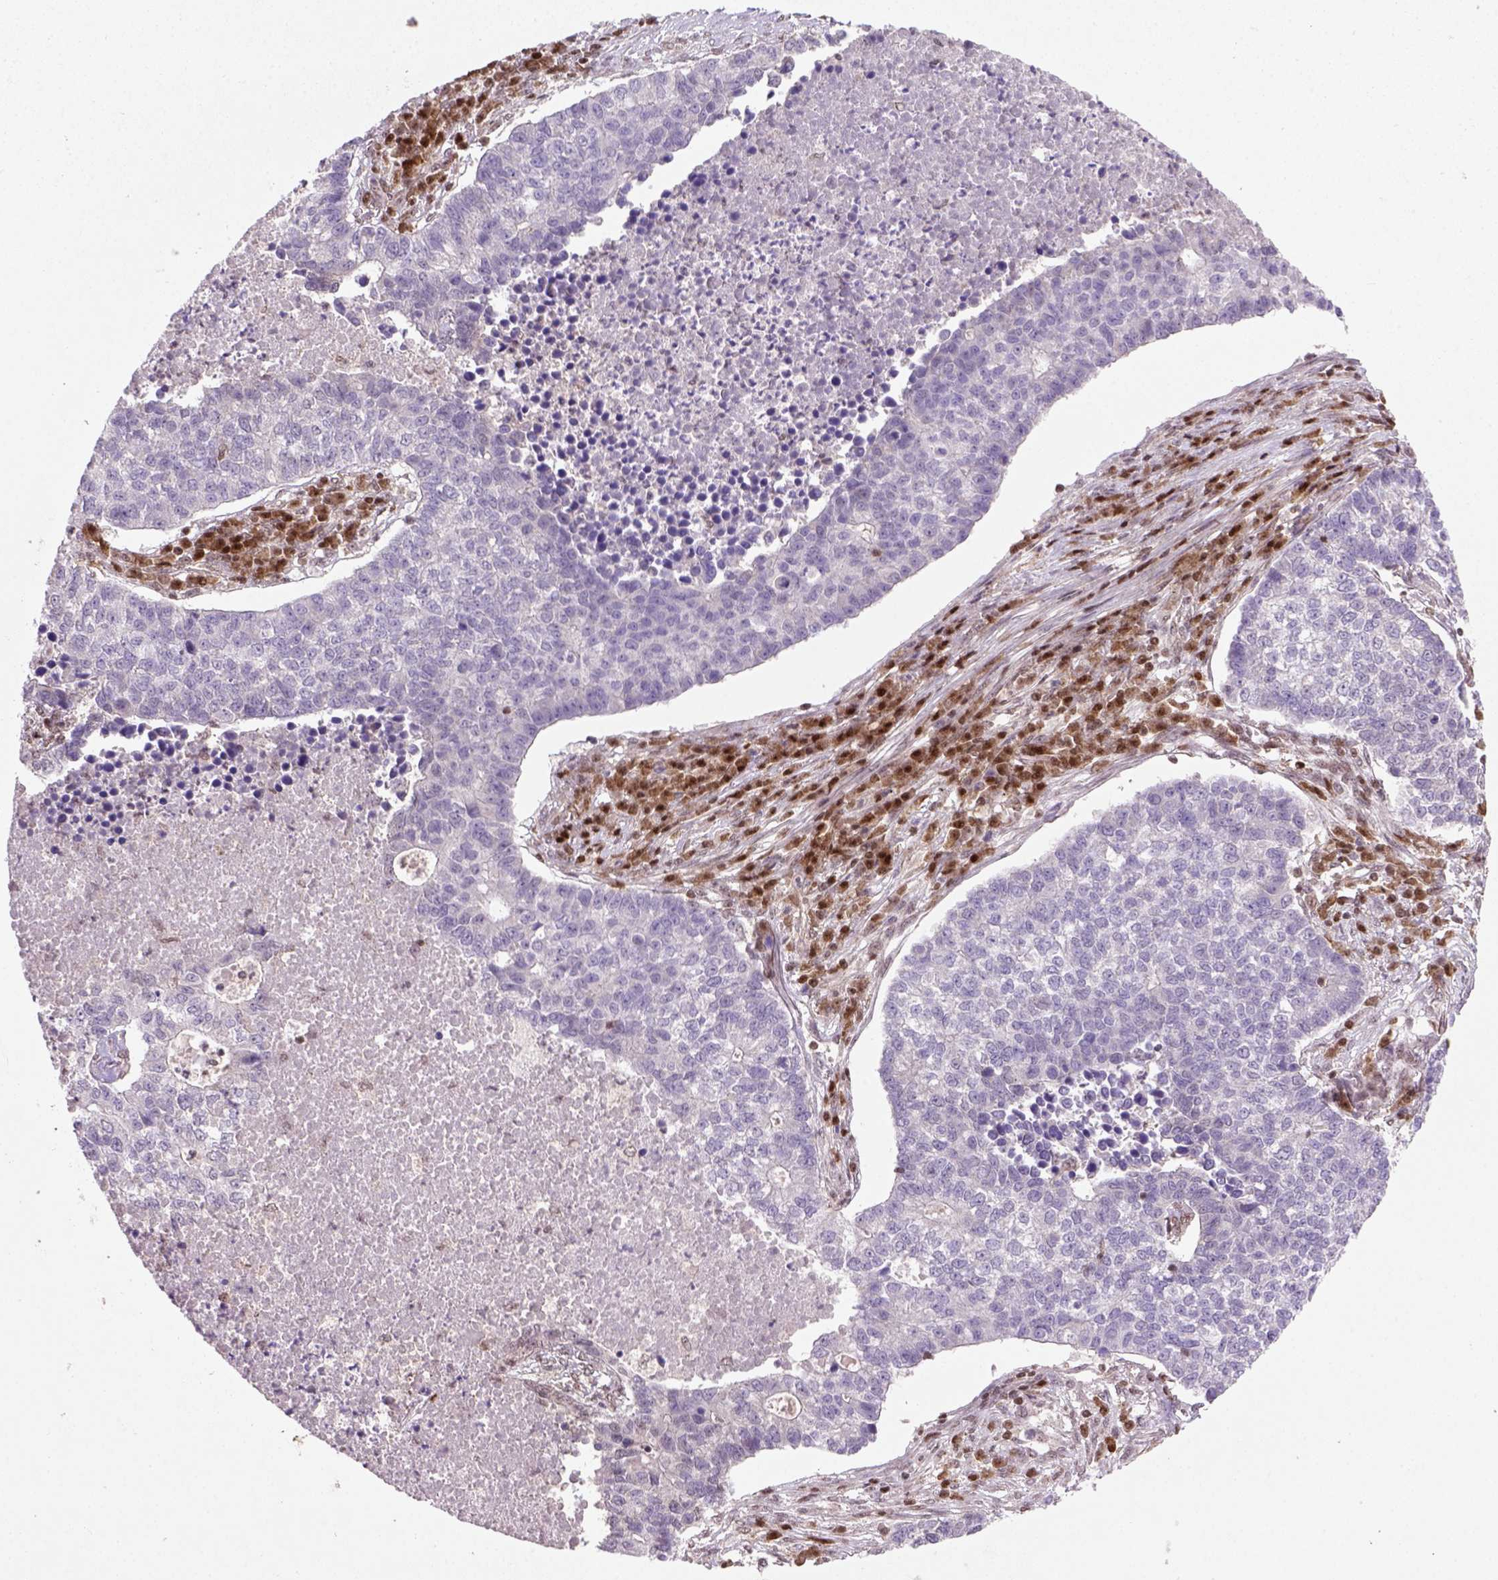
{"staining": {"intensity": "negative", "quantity": "none", "location": "none"}, "tissue": "lung cancer", "cell_type": "Tumor cells", "image_type": "cancer", "snomed": [{"axis": "morphology", "description": "Adenocarcinoma, NOS"}, {"axis": "topography", "description": "Lung"}], "caption": "A micrograph of human lung cancer (adenocarcinoma) is negative for staining in tumor cells.", "gene": "MGMT", "patient": {"sex": "male", "age": 57}}